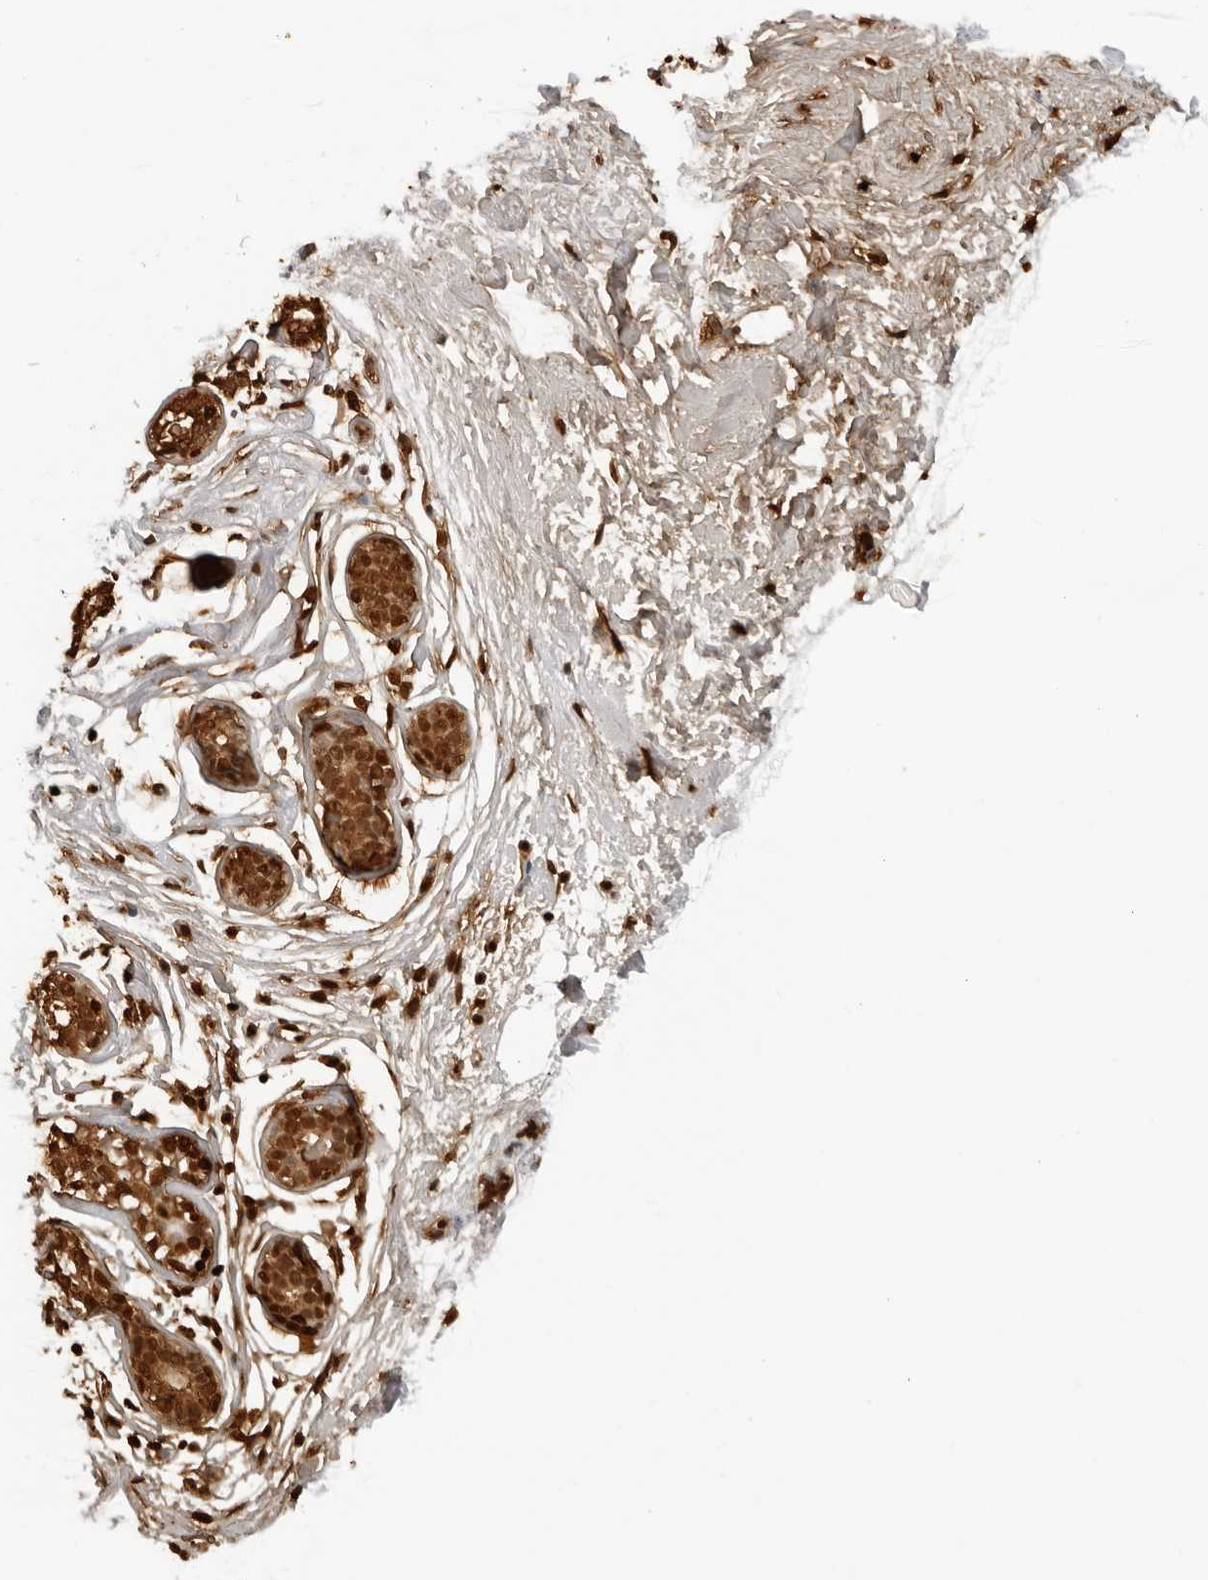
{"staining": {"intensity": "moderate", "quantity": ">75%", "location": "nuclear"}, "tissue": "breast", "cell_type": "Adipocytes", "image_type": "normal", "snomed": [{"axis": "morphology", "description": "Normal tissue, NOS"}, {"axis": "topography", "description": "Breast"}], "caption": "A medium amount of moderate nuclear expression is appreciated in approximately >75% of adipocytes in normal breast.", "gene": "ZFP91", "patient": {"sex": "female", "age": 23}}